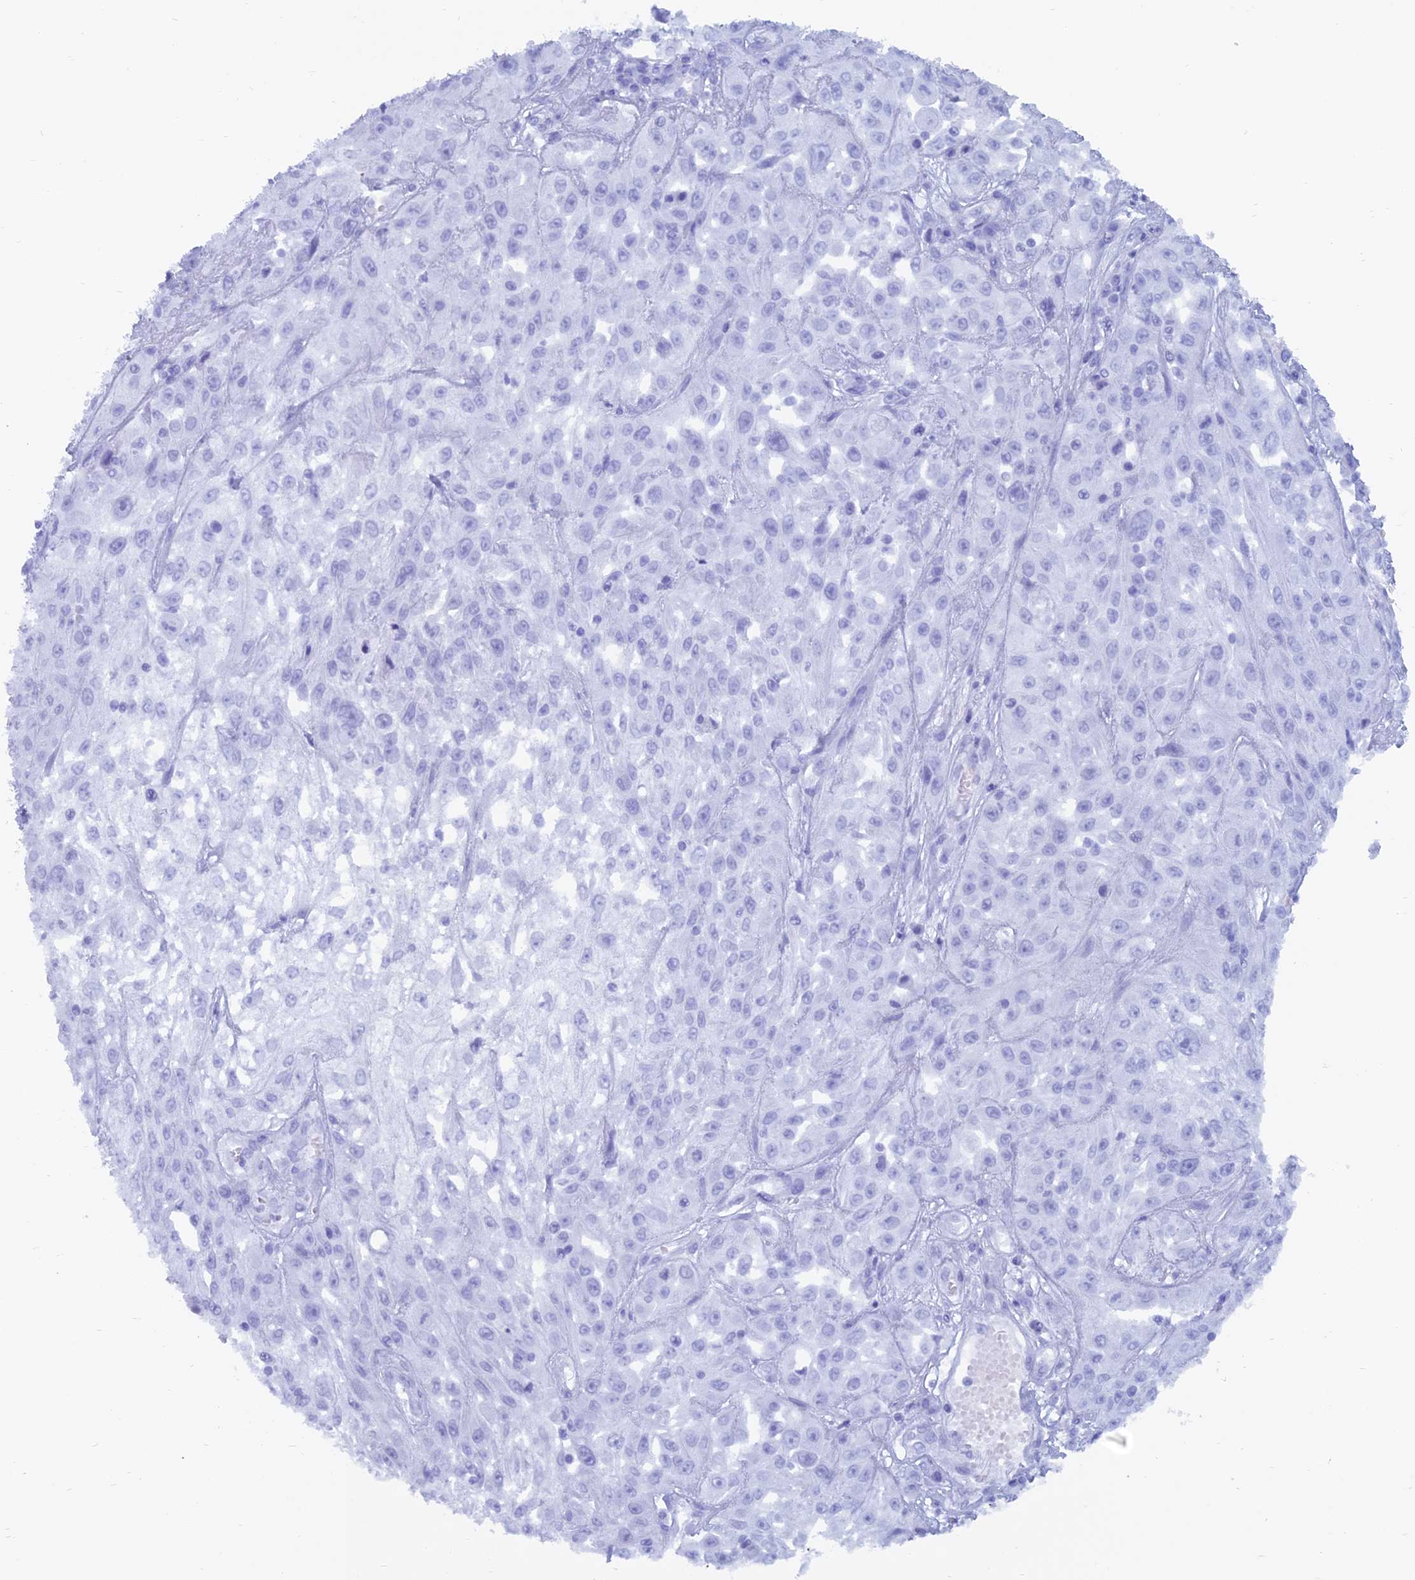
{"staining": {"intensity": "negative", "quantity": "none", "location": "none"}, "tissue": "skin cancer", "cell_type": "Tumor cells", "image_type": "cancer", "snomed": [{"axis": "morphology", "description": "Squamous cell carcinoma, NOS"}, {"axis": "morphology", "description": "Squamous cell carcinoma, metastatic, NOS"}, {"axis": "topography", "description": "Skin"}, {"axis": "topography", "description": "Lymph node"}], "caption": "A photomicrograph of human skin squamous cell carcinoma is negative for staining in tumor cells.", "gene": "CAPS", "patient": {"sex": "male", "age": 75}}